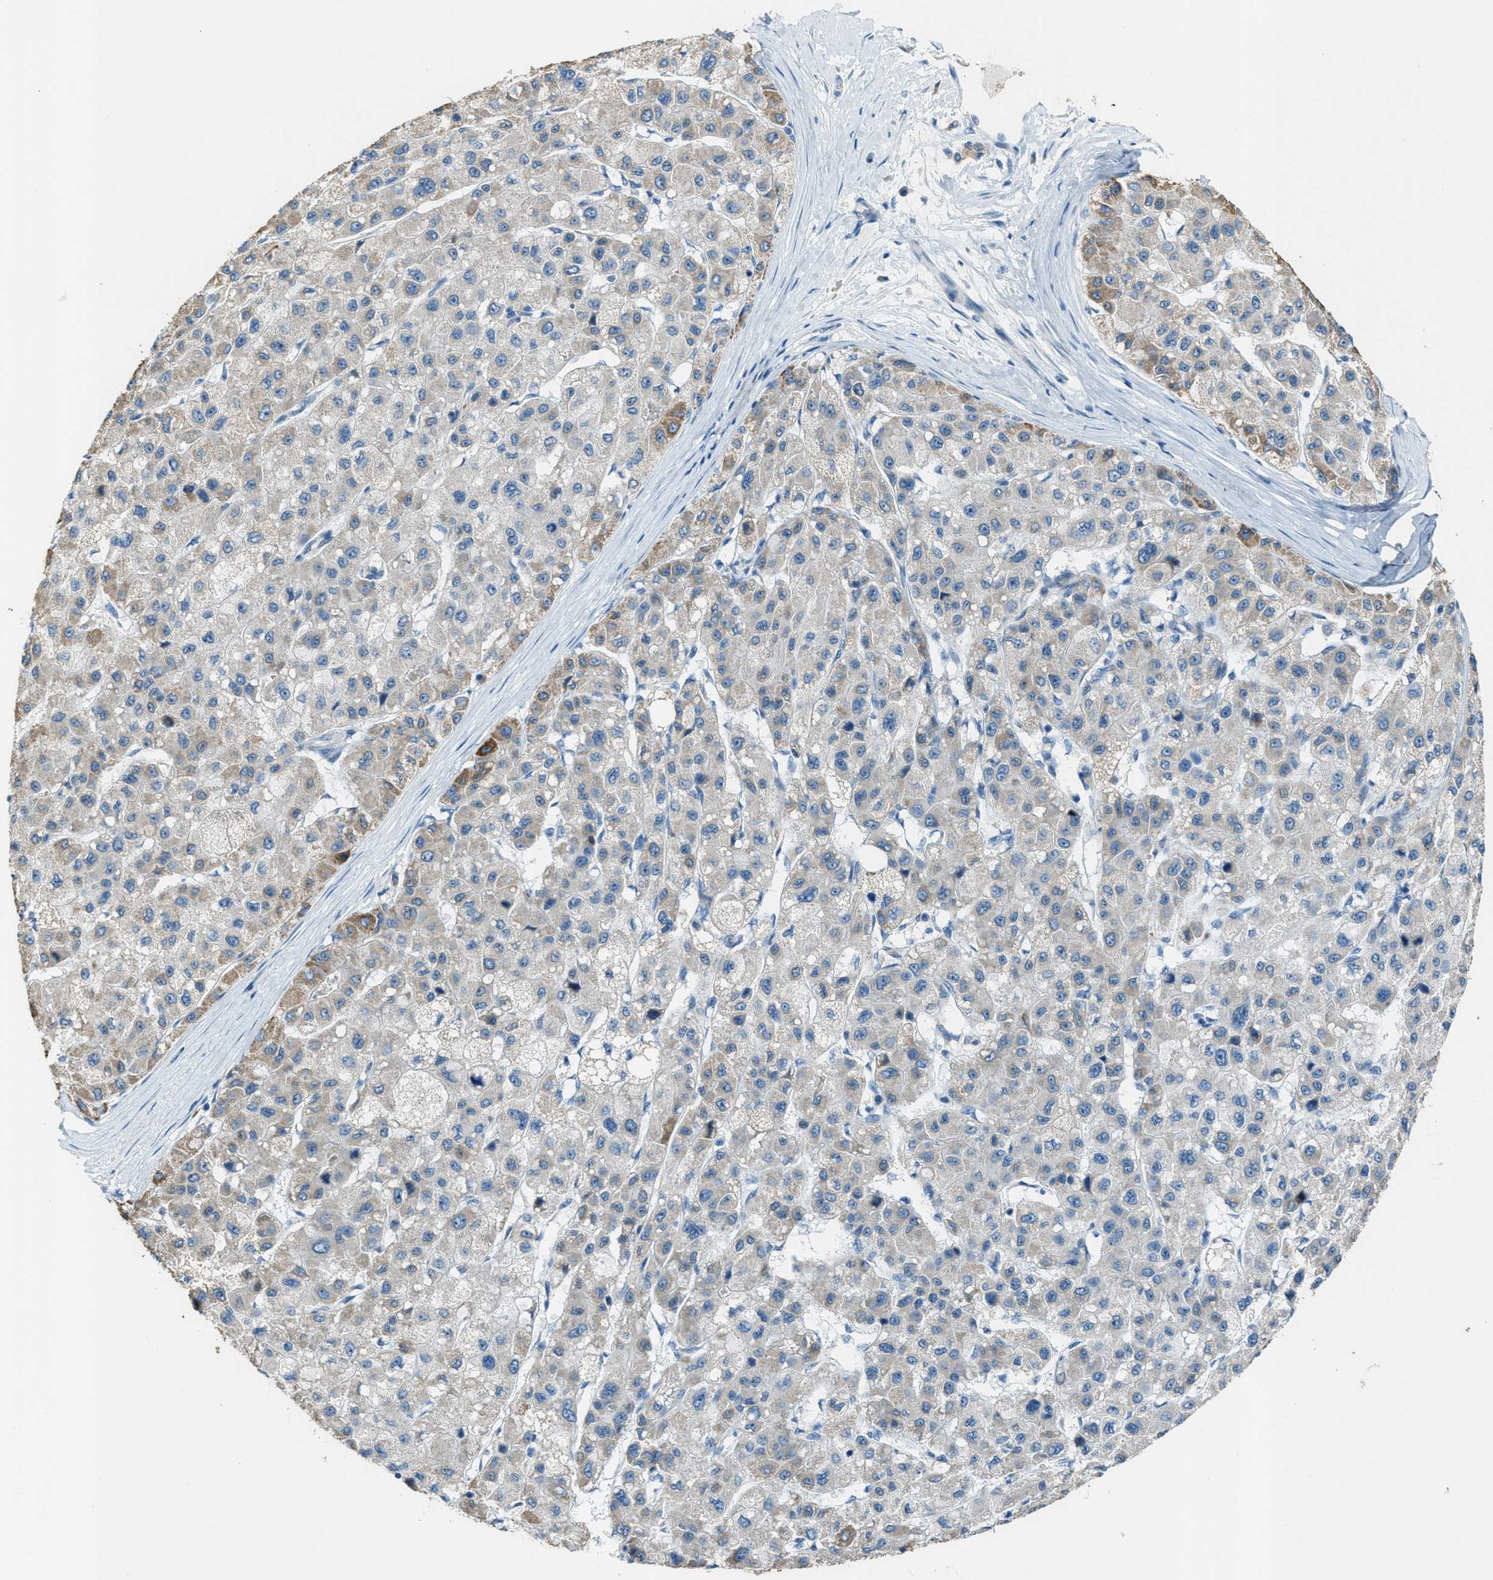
{"staining": {"intensity": "weak", "quantity": "<25%", "location": "cytoplasmic/membranous"}, "tissue": "liver cancer", "cell_type": "Tumor cells", "image_type": "cancer", "snomed": [{"axis": "morphology", "description": "Carcinoma, Hepatocellular, NOS"}, {"axis": "topography", "description": "Liver"}], "caption": "There is no significant expression in tumor cells of liver hepatocellular carcinoma.", "gene": "CDON", "patient": {"sex": "male", "age": 80}}